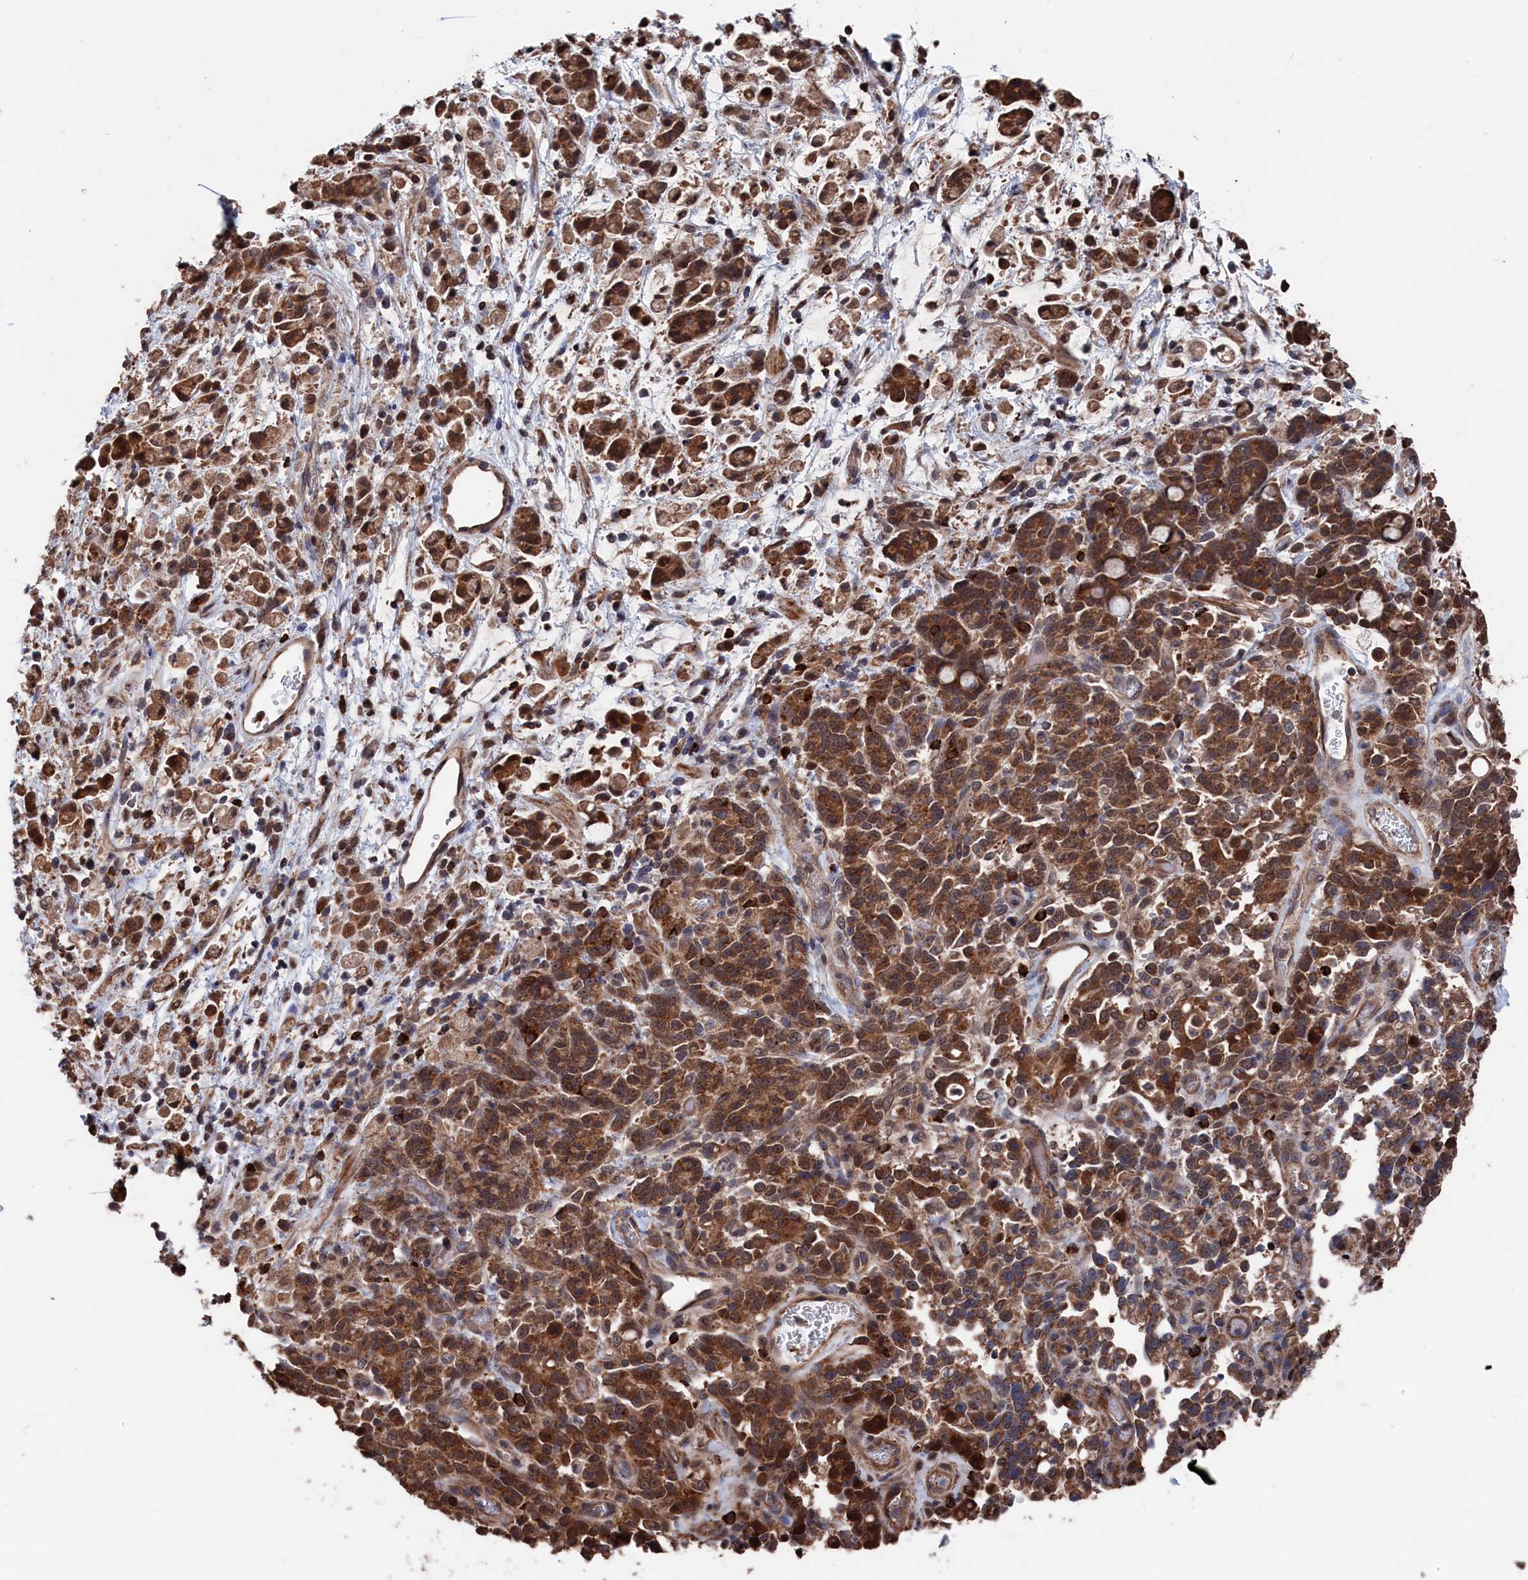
{"staining": {"intensity": "strong", "quantity": ">75%", "location": "cytoplasmic/membranous,nuclear"}, "tissue": "stomach cancer", "cell_type": "Tumor cells", "image_type": "cancer", "snomed": [{"axis": "morphology", "description": "Adenocarcinoma, NOS"}, {"axis": "topography", "description": "Stomach"}], "caption": "Stomach cancer (adenocarcinoma) stained with a brown dye exhibits strong cytoplasmic/membranous and nuclear positive expression in approximately >75% of tumor cells.", "gene": "PDE12", "patient": {"sex": "female", "age": 60}}